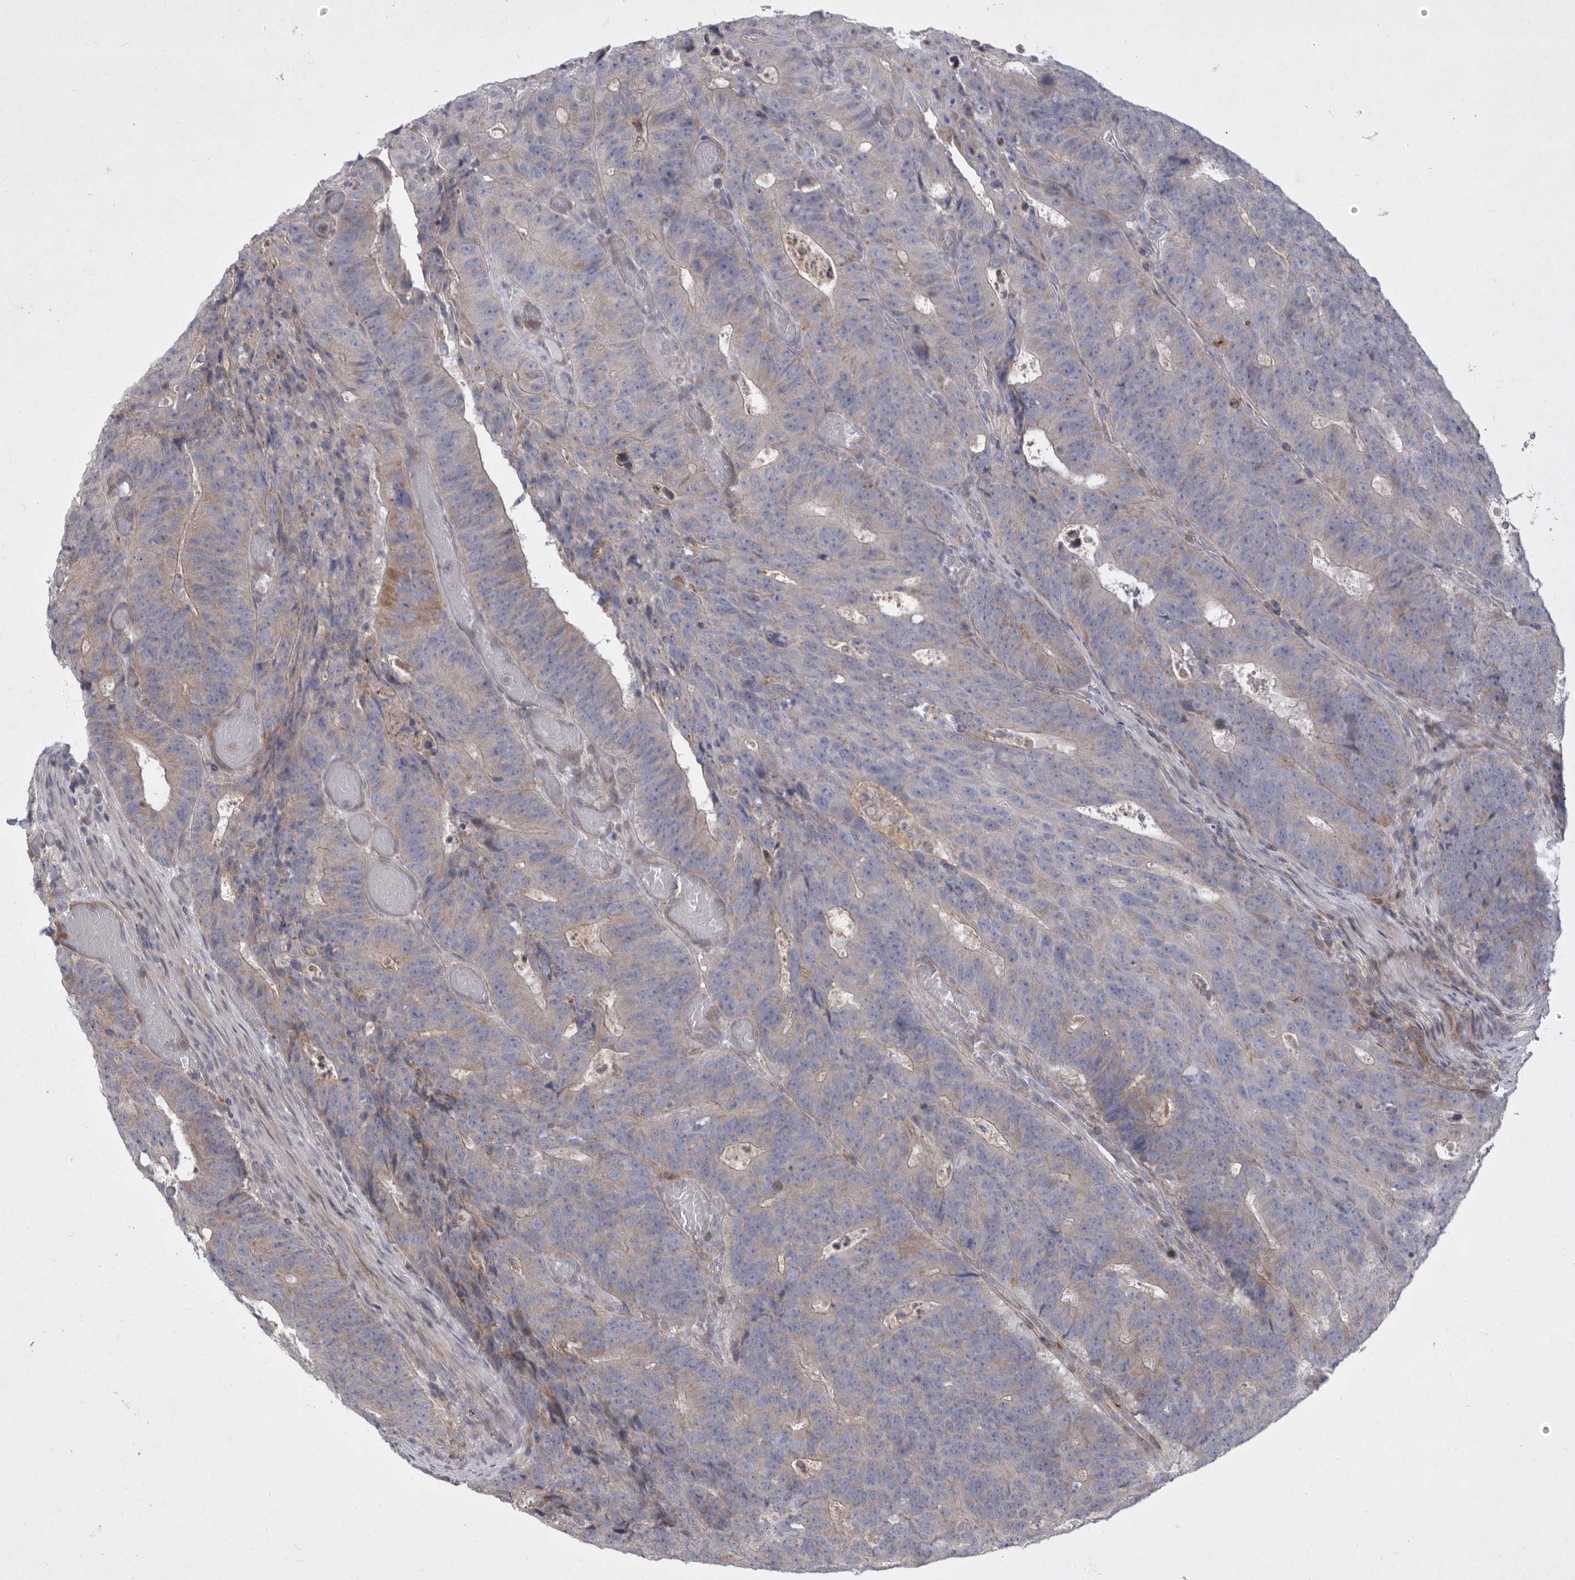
{"staining": {"intensity": "moderate", "quantity": "<25%", "location": "cytoplasmic/membranous"}, "tissue": "colorectal cancer", "cell_type": "Tumor cells", "image_type": "cancer", "snomed": [{"axis": "morphology", "description": "Adenocarcinoma, NOS"}, {"axis": "topography", "description": "Colon"}], "caption": "Protein expression analysis of human adenocarcinoma (colorectal) reveals moderate cytoplasmic/membranous staining in approximately <25% of tumor cells. (DAB (3,3'-diaminobenzidine) IHC, brown staining for protein, blue staining for nuclei).", "gene": "MPZL1", "patient": {"sex": "male", "age": 87}}